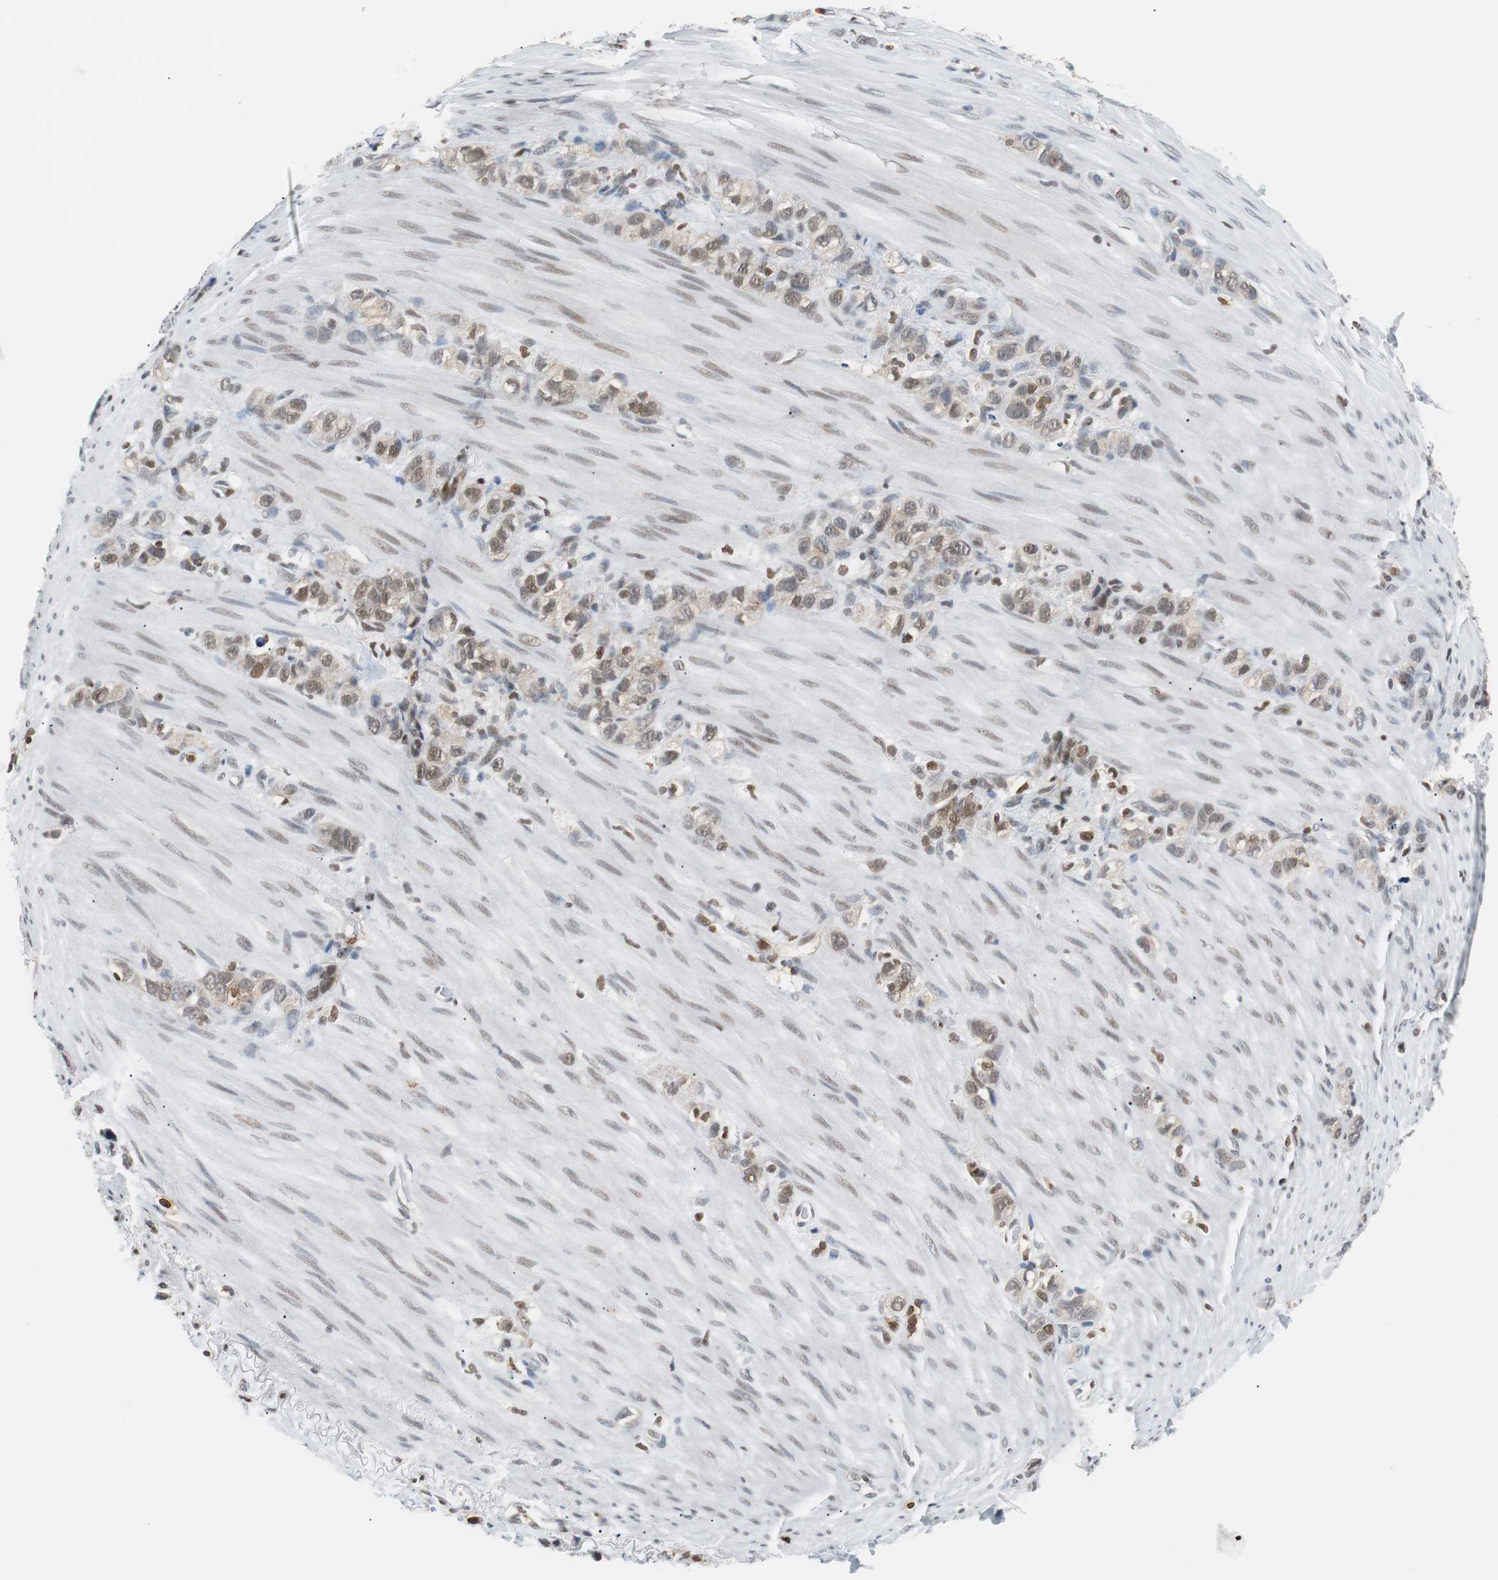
{"staining": {"intensity": "moderate", "quantity": "25%-75%", "location": "cytoplasmic/membranous,nuclear"}, "tissue": "stomach cancer", "cell_type": "Tumor cells", "image_type": "cancer", "snomed": [{"axis": "morphology", "description": "Normal tissue, NOS"}, {"axis": "morphology", "description": "Adenocarcinoma, NOS"}, {"axis": "morphology", "description": "Adenocarcinoma, High grade"}, {"axis": "topography", "description": "Stomach, upper"}, {"axis": "topography", "description": "Stomach"}], "caption": "Protein staining of stomach adenocarcinoma (high-grade) tissue exhibits moderate cytoplasmic/membranous and nuclear staining in about 25%-75% of tumor cells. (DAB (3,3'-diaminobenzidine) IHC, brown staining for protein, blue staining for nuclei).", "gene": "SIRT1", "patient": {"sex": "female", "age": 65}}